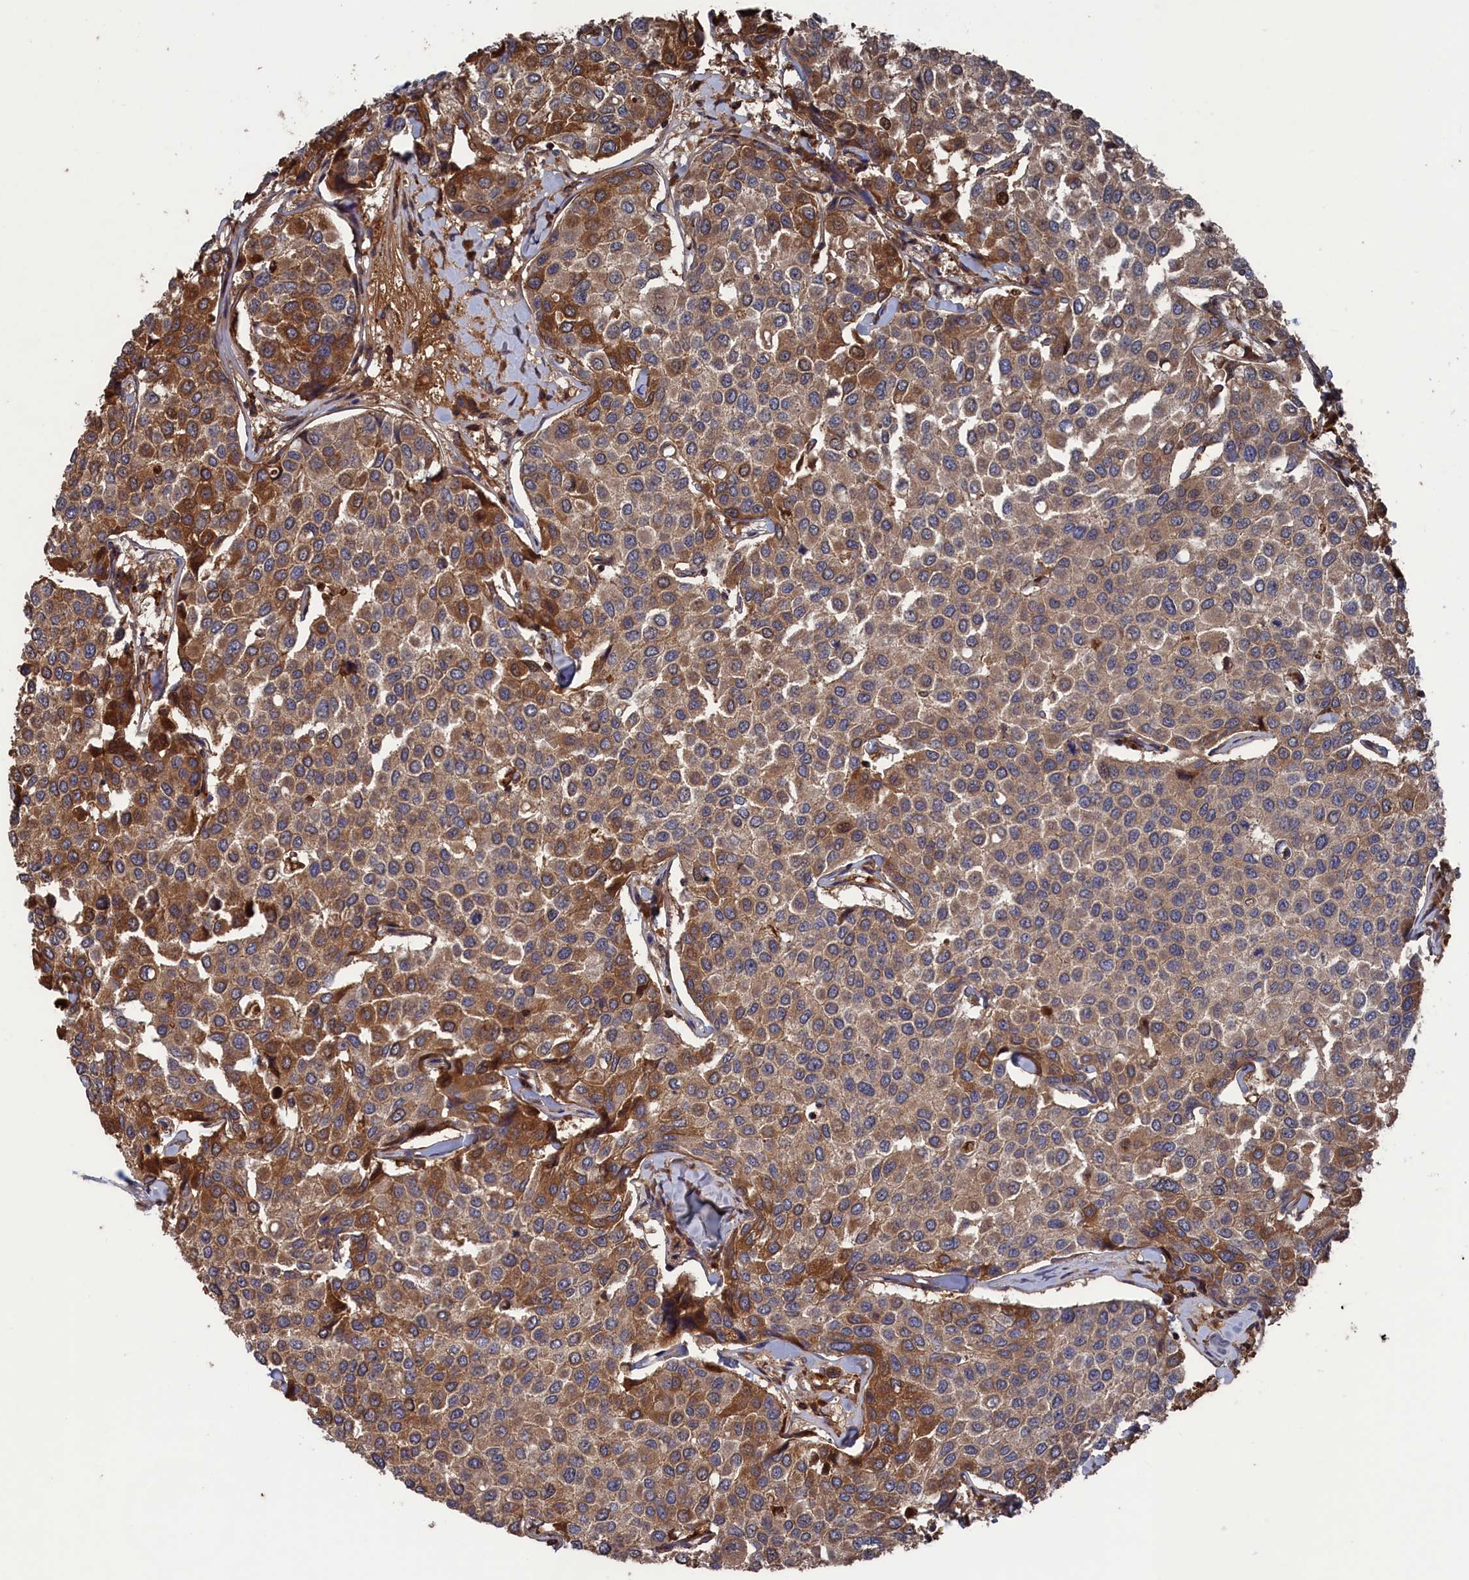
{"staining": {"intensity": "strong", "quantity": "<25%", "location": "cytoplasmic/membranous"}, "tissue": "breast cancer", "cell_type": "Tumor cells", "image_type": "cancer", "snomed": [{"axis": "morphology", "description": "Duct carcinoma"}, {"axis": "topography", "description": "Breast"}], "caption": "High-power microscopy captured an immunohistochemistry histopathology image of breast infiltrating ductal carcinoma, revealing strong cytoplasmic/membranous positivity in about <25% of tumor cells.", "gene": "PLA2G15", "patient": {"sex": "female", "age": 55}}